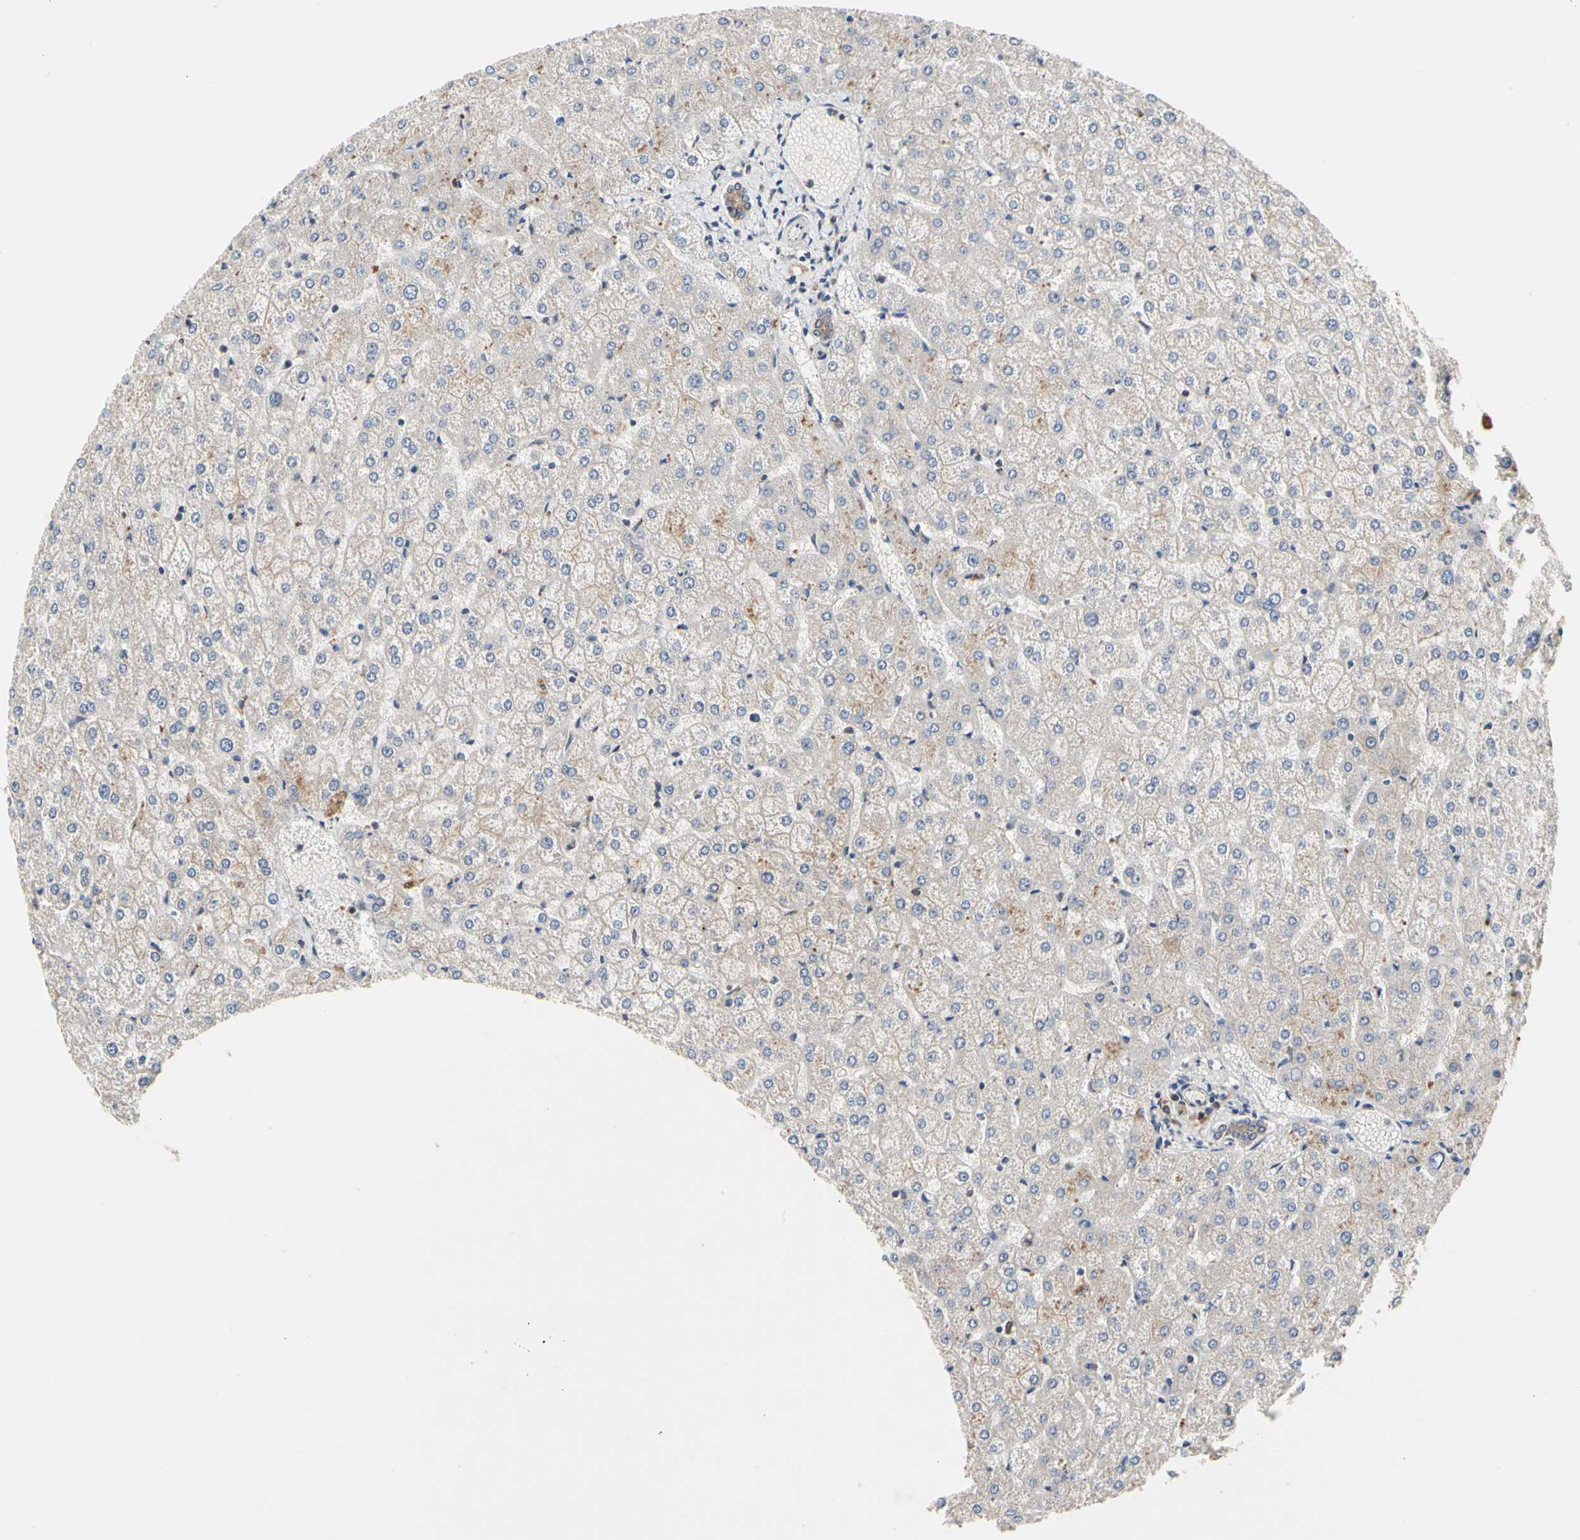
{"staining": {"intensity": "moderate", "quantity": ">75%", "location": "cytoplasmic/membranous"}, "tissue": "liver", "cell_type": "Cholangiocytes", "image_type": "normal", "snomed": [{"axis": "morphology", "description": "Normal tissue, NOS"}, {"axis": "topography", "description": "Liver"}], "caption": "Liver stained with immunohistochemistry (IHC) displays moderate cytoplasmic/membranous expression in about >75% of cholangiocytes. (Brightfield microscopy of DAB IHC at high magnification).", "gene": "GPD2", "patient": {"sex": "female", "age": 32}}